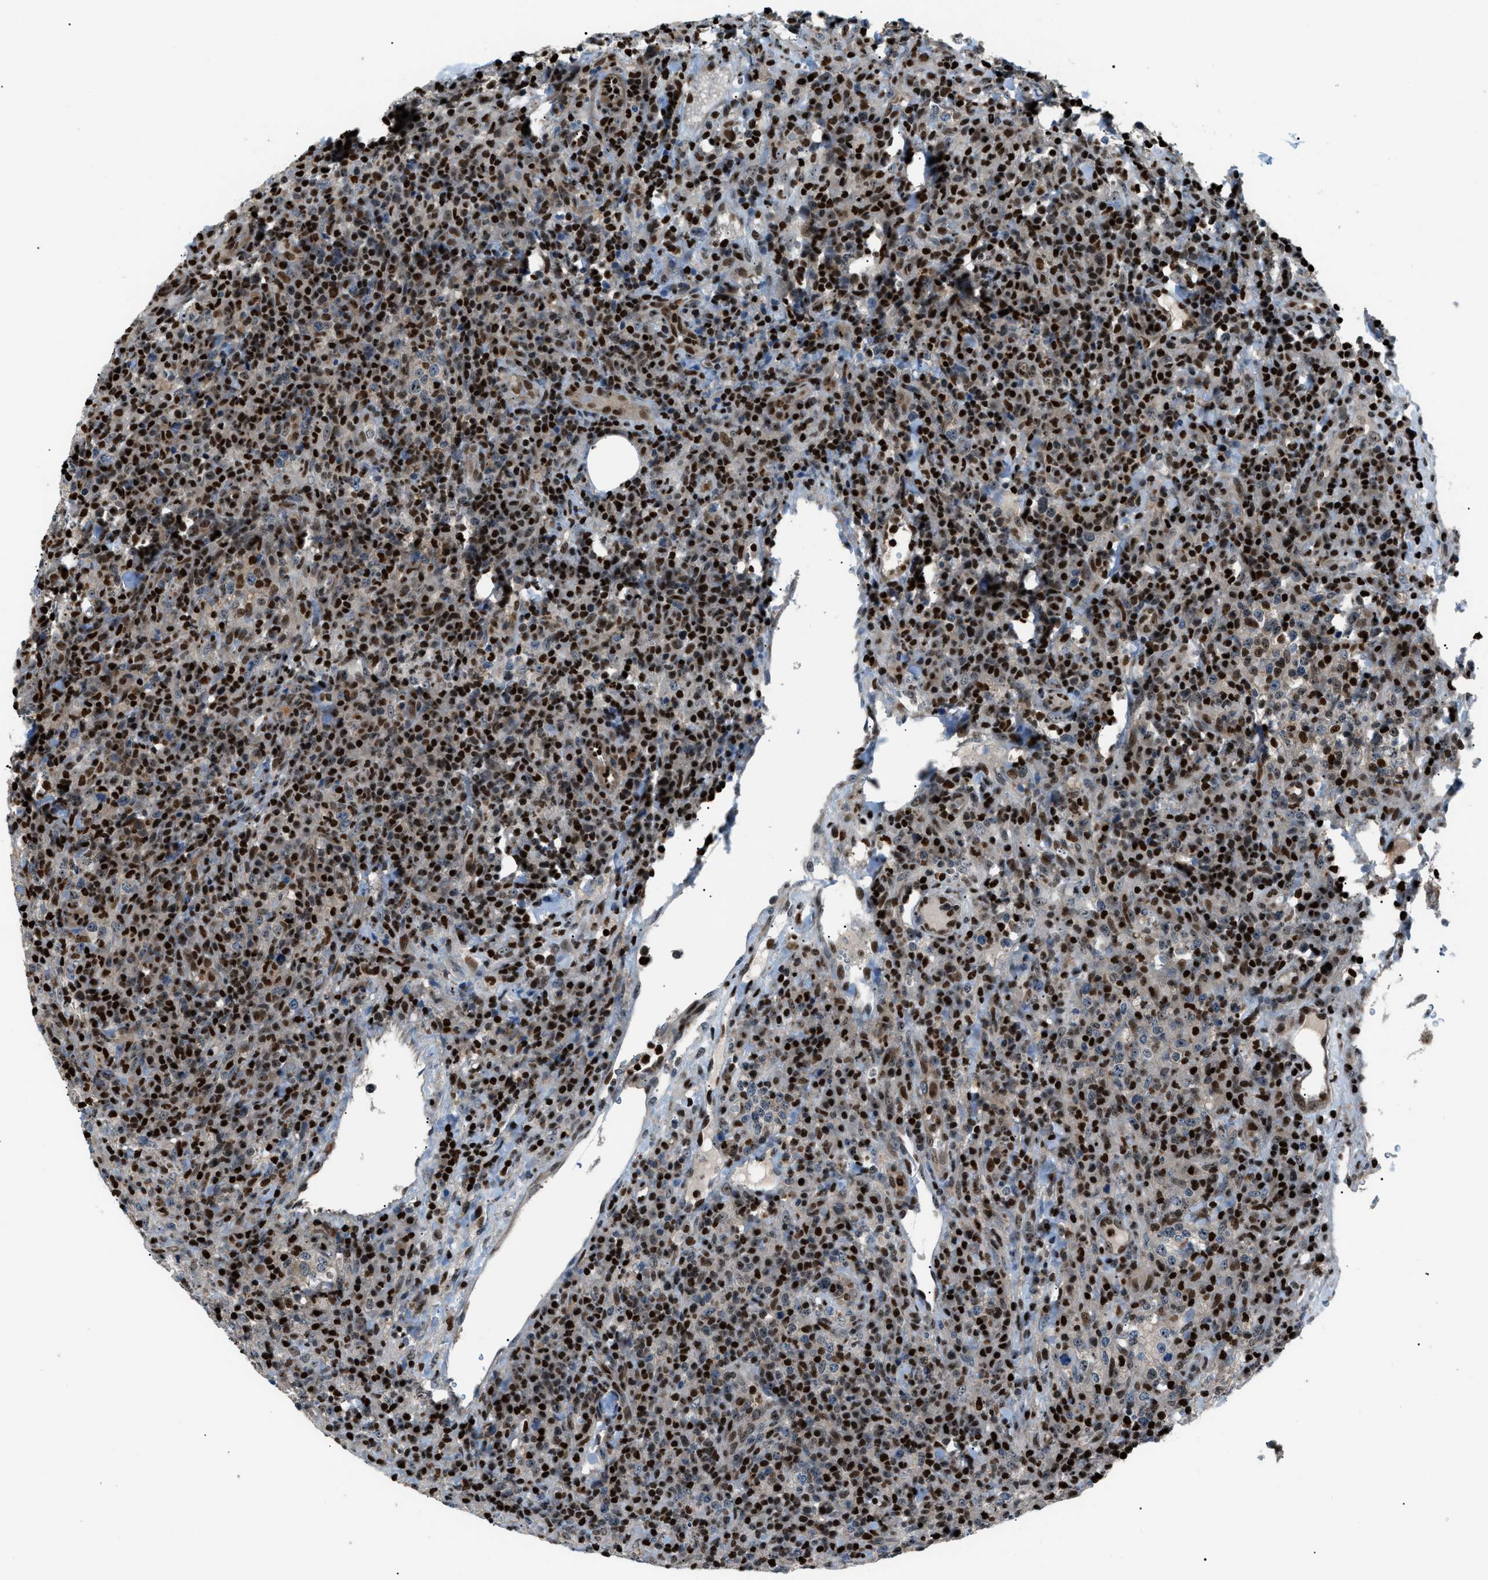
{"staining": {"intensity": "strong", "quantity": "25%-75%", "location": "nuclear"}, "tissue": "lymphoma", "cell_type": "Tumor cells", "image_type": "cancer", "snomed": [{"axis": "morphology", "description": "Malignant lymphoma, non-Hodgkin's type, High grade"}, {"axis": "topography", "description": "Lymph node"}], "caption": "Malignant lymphoma, non-Hodgkin's type (high-grade) was stained to show a protein in brown. There is high levels of strong nuclear staining in approximately 25%-75% of tumor cells.", "gene": "PRKX", "patient": {"sex": "female", "age": 76}}